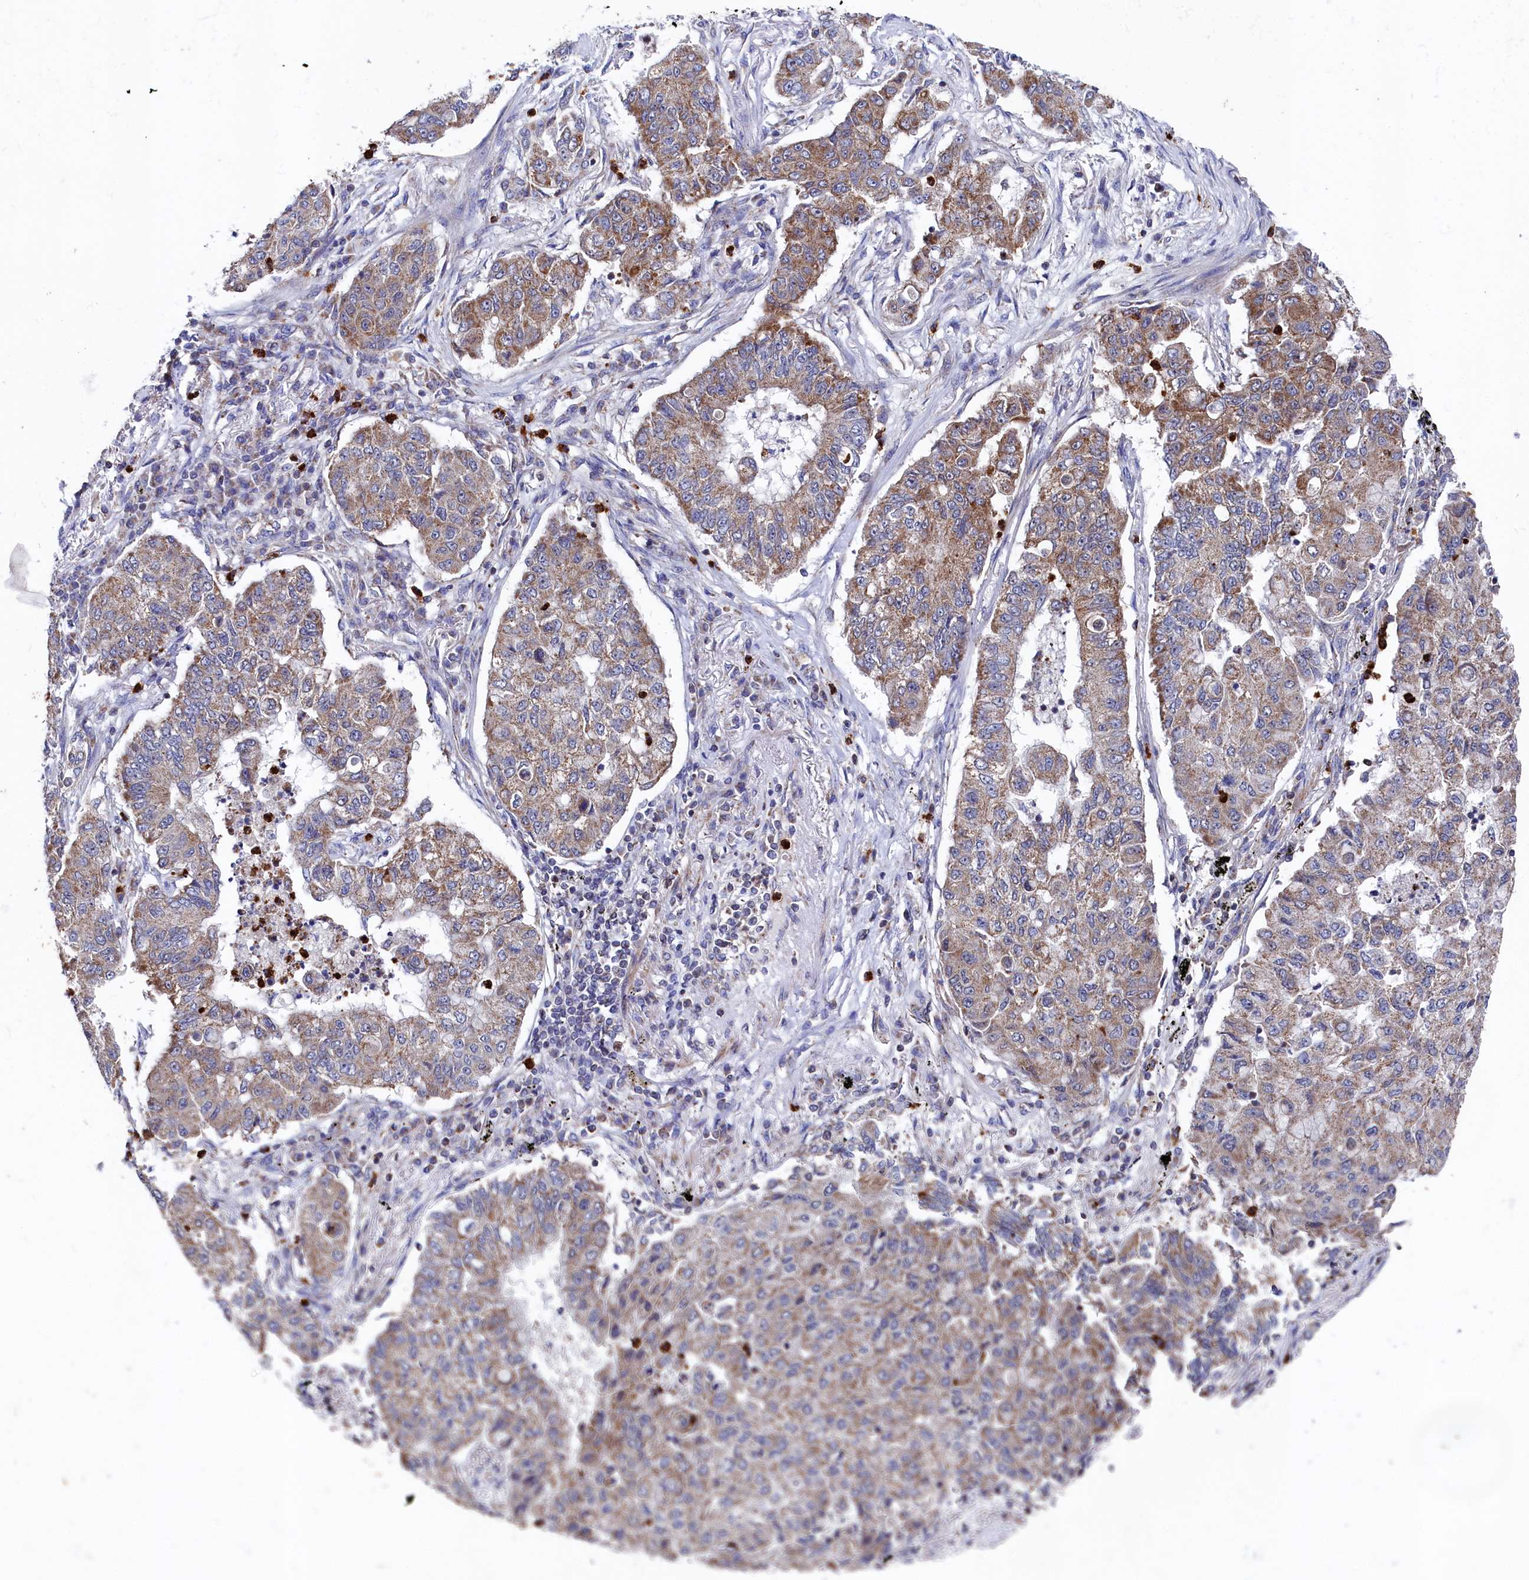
{"staining": {"intensity": "moderate", "quantity": ">75%", "location": "cytoplasmic/membranous"}, "tissue": "lung cancer", "cell_type": "Tumor cells", "image_type": "cancer", "snomed": [{"axis": "morphology", "description": "Squamous cell carcinoma, NOS"}, {"axis": "topography", "description": "Lung"}], "caption": "This image demonstrates immunohistochemistry staining of squamous cell carcinoma (lung), with medium moderate cytoplasmic/membranous staining in approximately >75% of tumor cells.", "gene": "CHCHD1", "patient": {"sex": "male", "age": 74}}